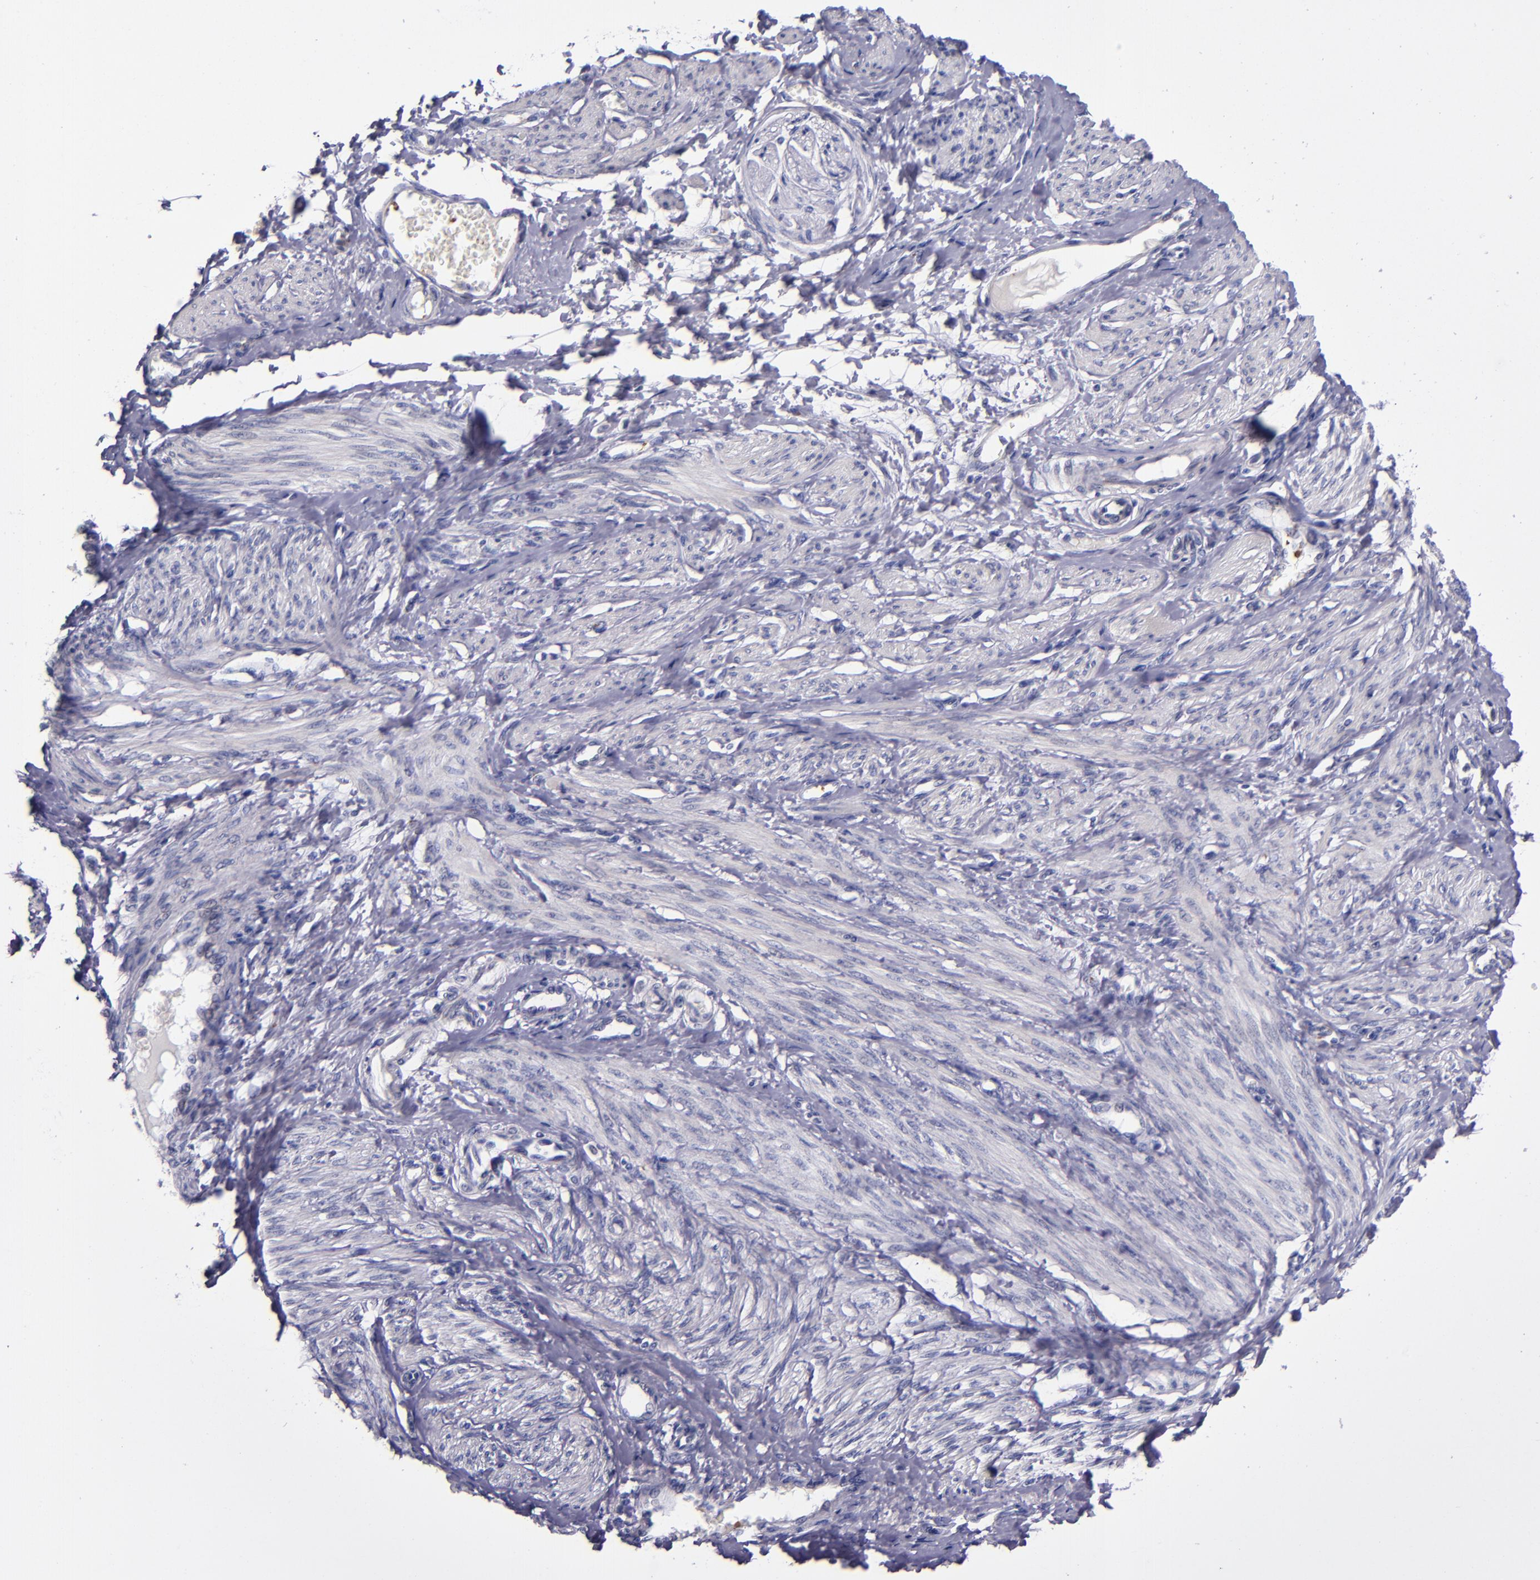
{"staining": {"intensity": "negative", "quantity": "none", "location": "none"}, "tissue": "smooth muscle", "cell_type": "Smooth muscle cells", "image_type": "normal", "snomed": [{"axis": "morphology", "description": "Normal tissue, NOS"}, {"axis": "topography", "description": "Smooth muscle"}, {"axis": "topography", "description": "Uterus"}], "caption": "Micrograph shows no protein staining in smooth muscle cells of normal smooth muscle. Brightfield microscopy of immunohistochemistry stained with DAB (3,3'-diaminobenzidine) (brown) and hematoxylin (blue), captured at high magnification.", "gene": "RAB41", "patient": {"sex": "female", "age": 39}}